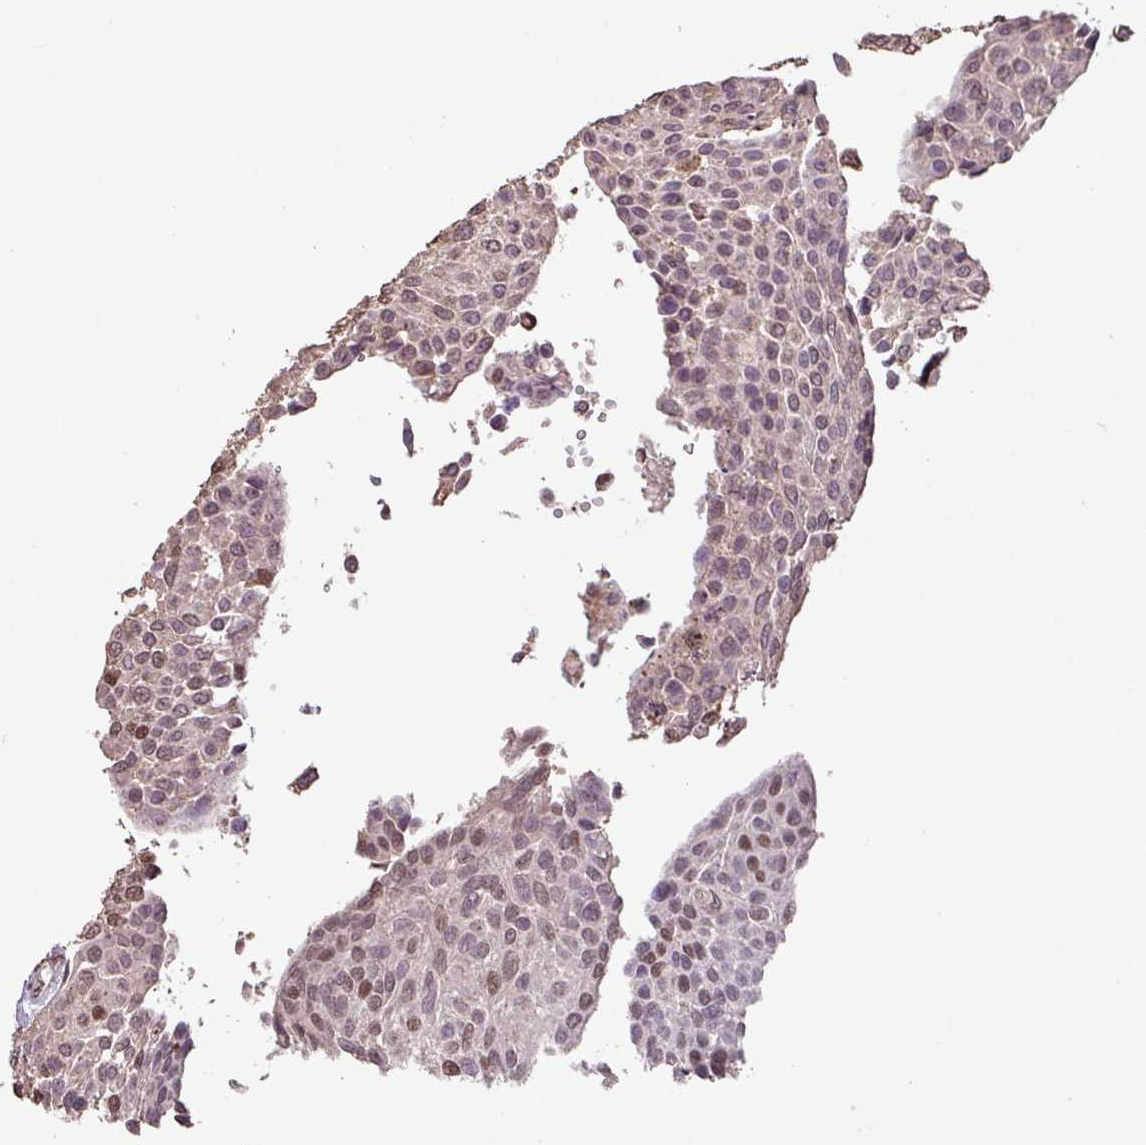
{"staining": {"intensity": "moderate", "quantity": "25%-75%", "location": "nuclear"}, "tissue": "urothelial cancer", "cell_type": "Tumor cells", "image_type": "cancer", "snomed": [{"axis": "morphology", "description": "Urothelial carcinoma, NOS"}, {"axis": "topography", "description": "Urinary bladder"}], "caption": "A high-resolution photomicrograph shows immunohistochemistry (IHC) staining of transitional cell carcinoma, which exhibits moderate nuclear staining in approximately 25%-75% of tumor cells.", "gene": "ZNF709", "patient": {"sex": "male", "age": 55}}